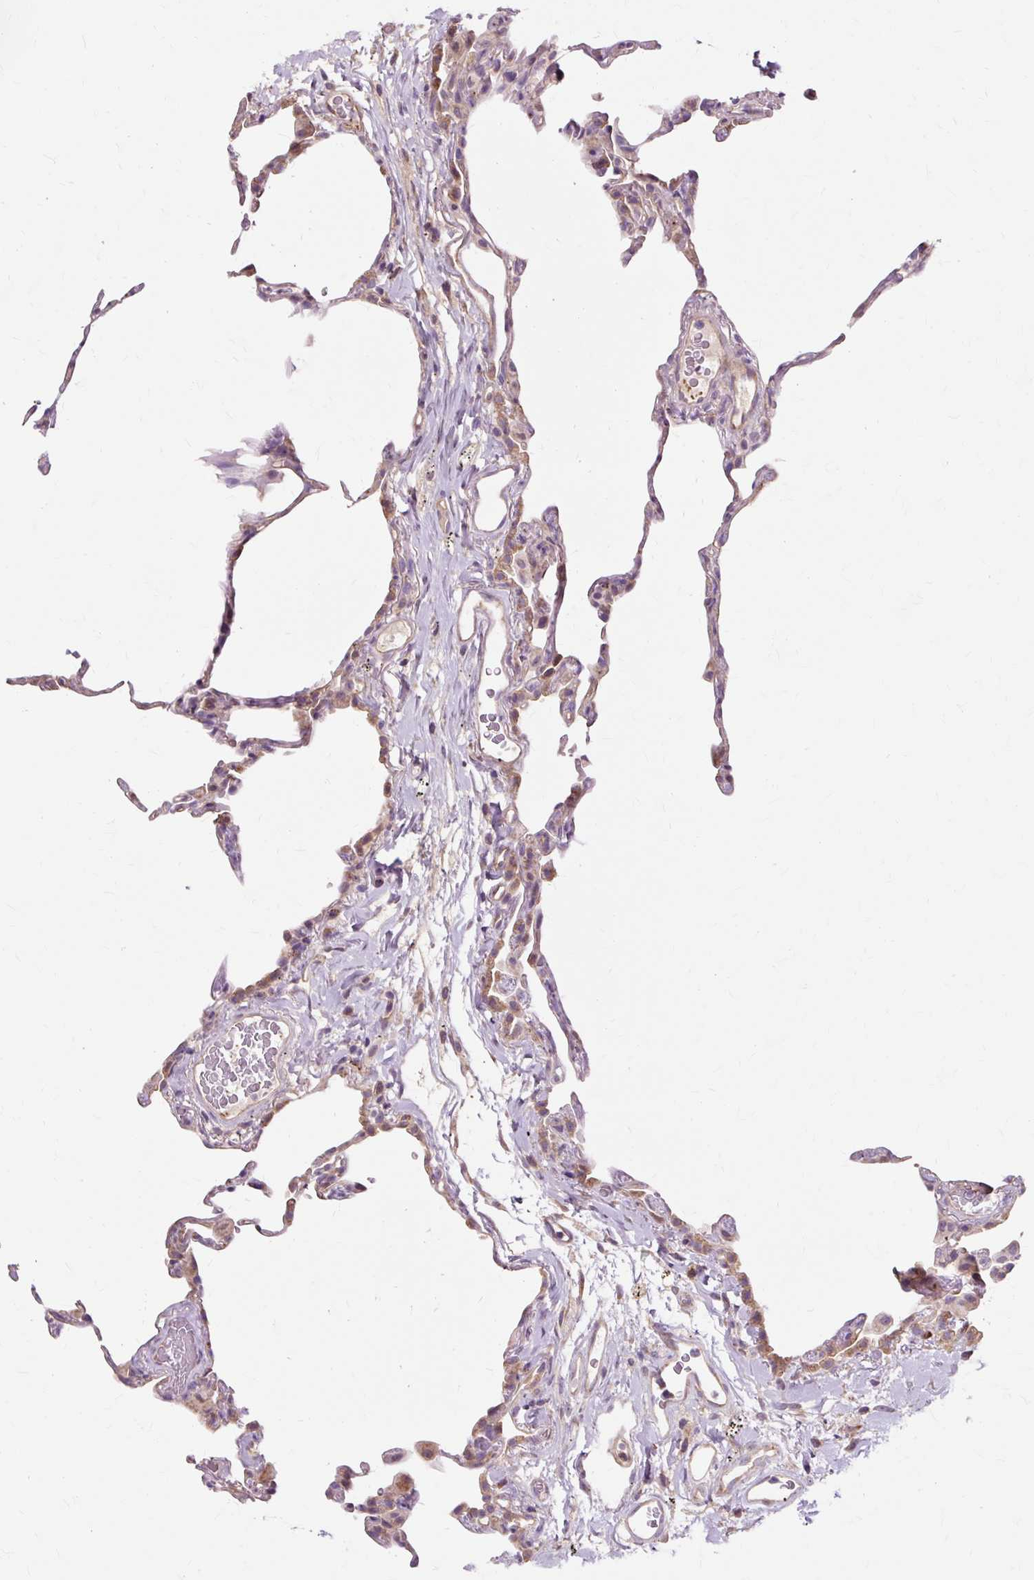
{"staining": {"intensity": "weak", "quantity": "25%-75%", "location": "cytoplasmic/membranous"}, "tissue": "lung", "cell_type": "Alveolar cells", "image_type": "normal", "snomed": [{"axis": "morphology", "description": "Normal tissue, NOS"}, {"axis": "topography", "description": "Lung"}], "caption": "An IHC micrograph of benign tissue is shown. Protein staining in brown labels weak cytoplasmic/membranous positivity in lung within alveolar cells.", "gene": "PDZD2", "patient": {"sex": "female", "age": 57}}